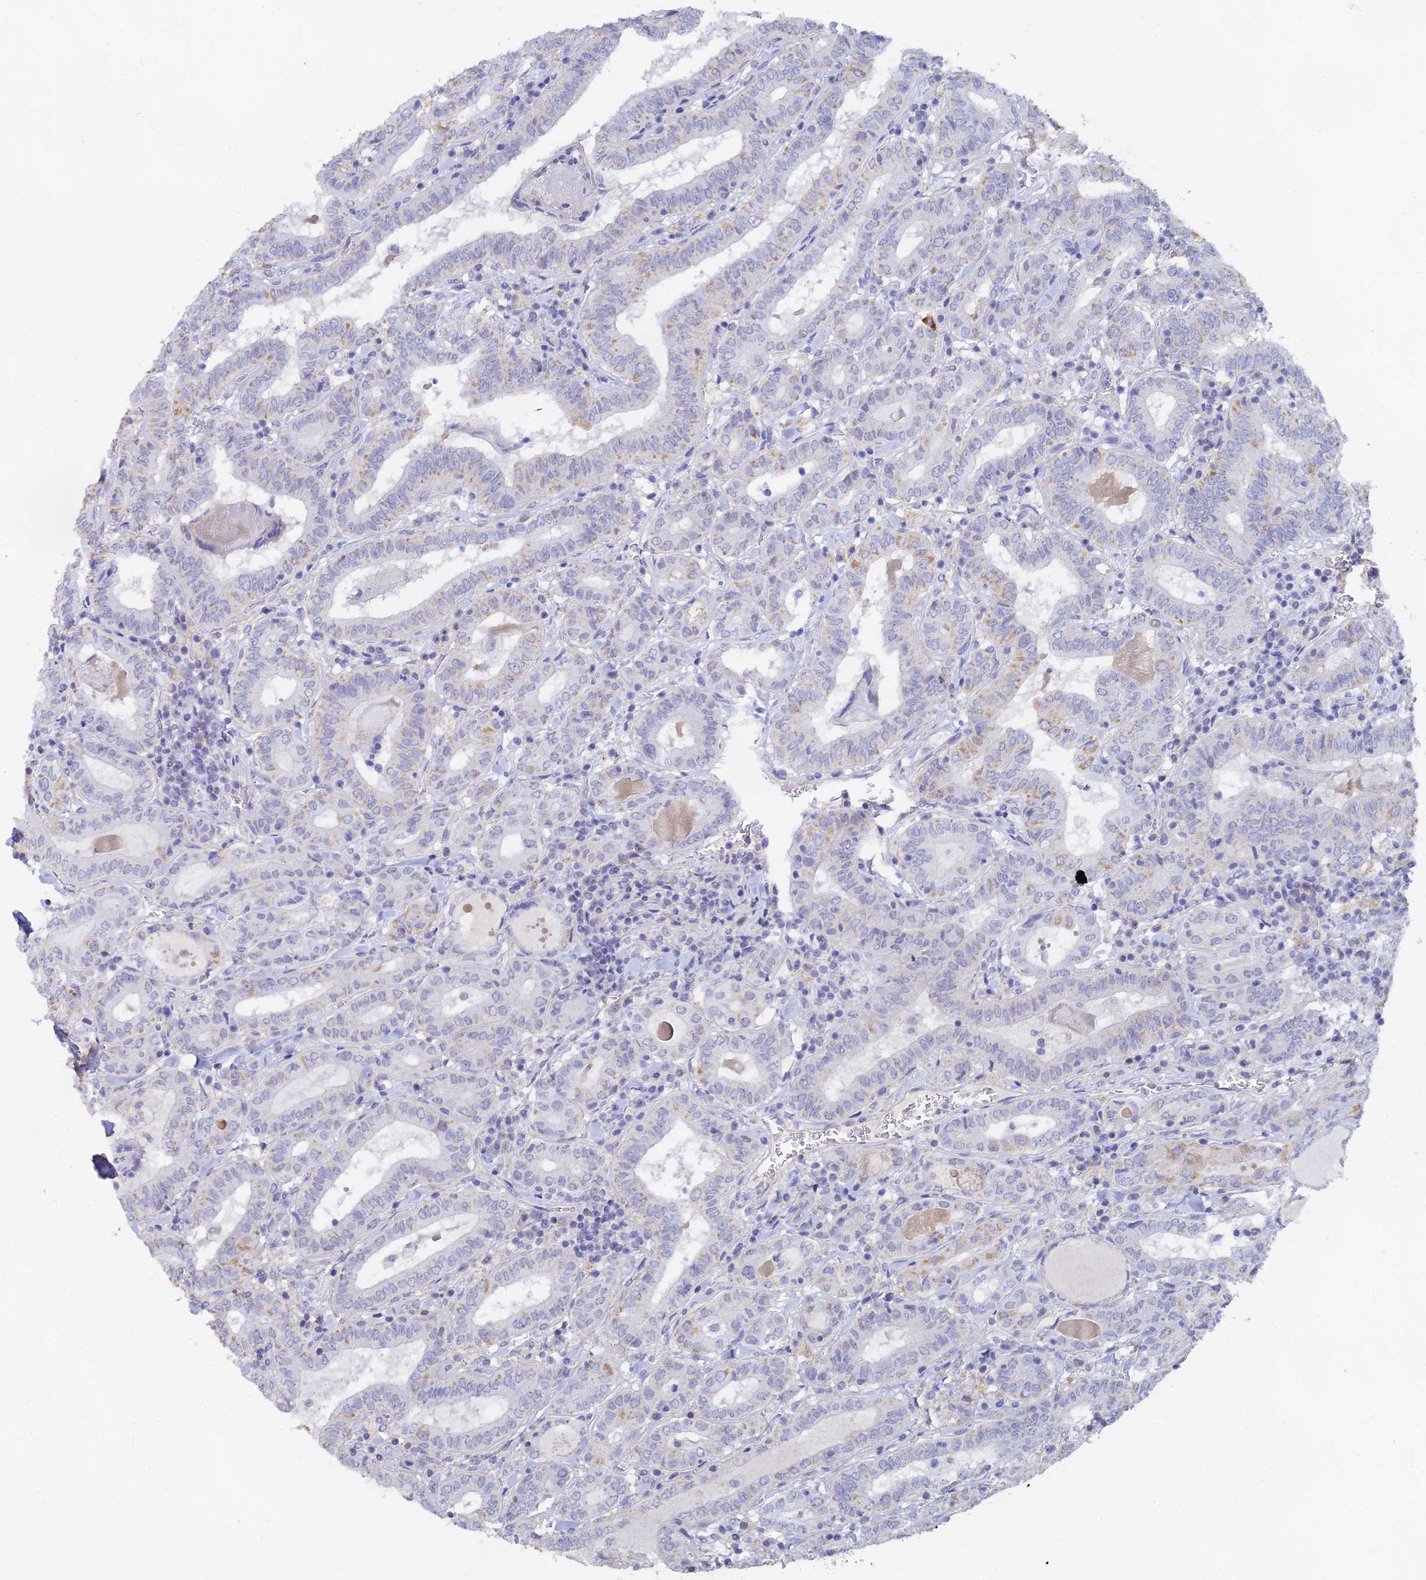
{"staining": {"intensity": "weak", "quantity": "<25%", "location": "cytoplasmic/membranous"}, "tissue": "thyroid cancer", "cell_type": "Tumor cells", "image_type": "cancer", "snomed": [{"axis": "morphology", "description": "Papillary adenocarcinoma, NOS"}, {"axis": "topography", "description": "Thyroid gland"}], "caption": "This is a photomicrograph of immunohistochemistry staining of papillary adenocarcinoma (thyroid), which shows no staining in tumor cells.", "gene": "LRIF1", "patient": {"sex": "female", "age": 72}}